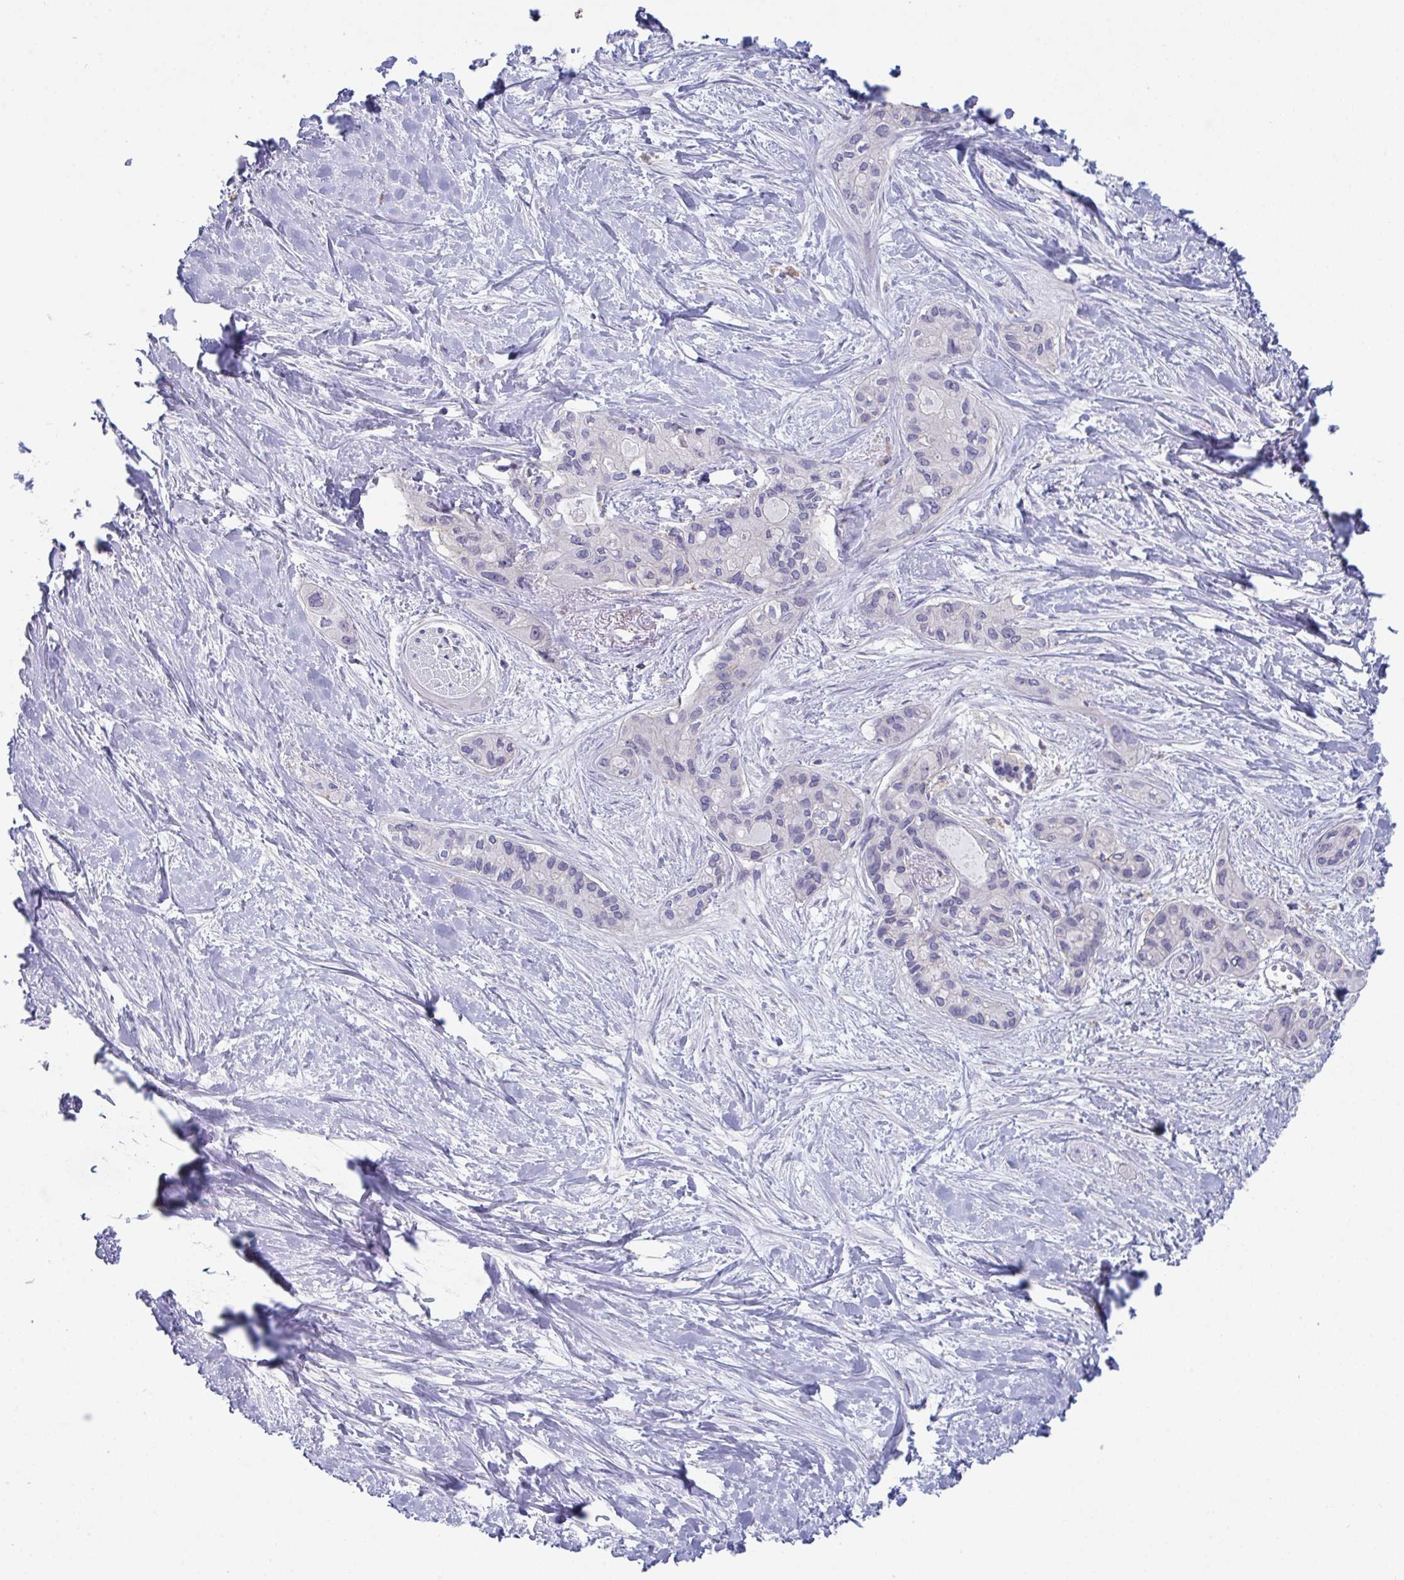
{"staining": {"intensity": "negative", "quantity": "none", "location": "none"}, "tissue": "pancreatic cancer", "cell_type": "Tumor cells", "image_type": "cancer", "snomed": [{"axis": "morphology", "description": "Adenocarcinoma, NOS"}, {"axis": "topography", "description": "Pancreas"}], "caption": "High magnification brightfield microscopy of adenocarcinoma (pancreatic) stained with DAB (brown) and counterstained with hematoxylin (blue): tumor cells show no significant staining. Brightfield microscopy of immunohistochemistry stained with DAB (3,3'-diaminobenzidine) (brown) and hematoxylin (blue), captured at high magnification.", "gene": "DISP2", "patient": {"sex": "female", "age": 50}}